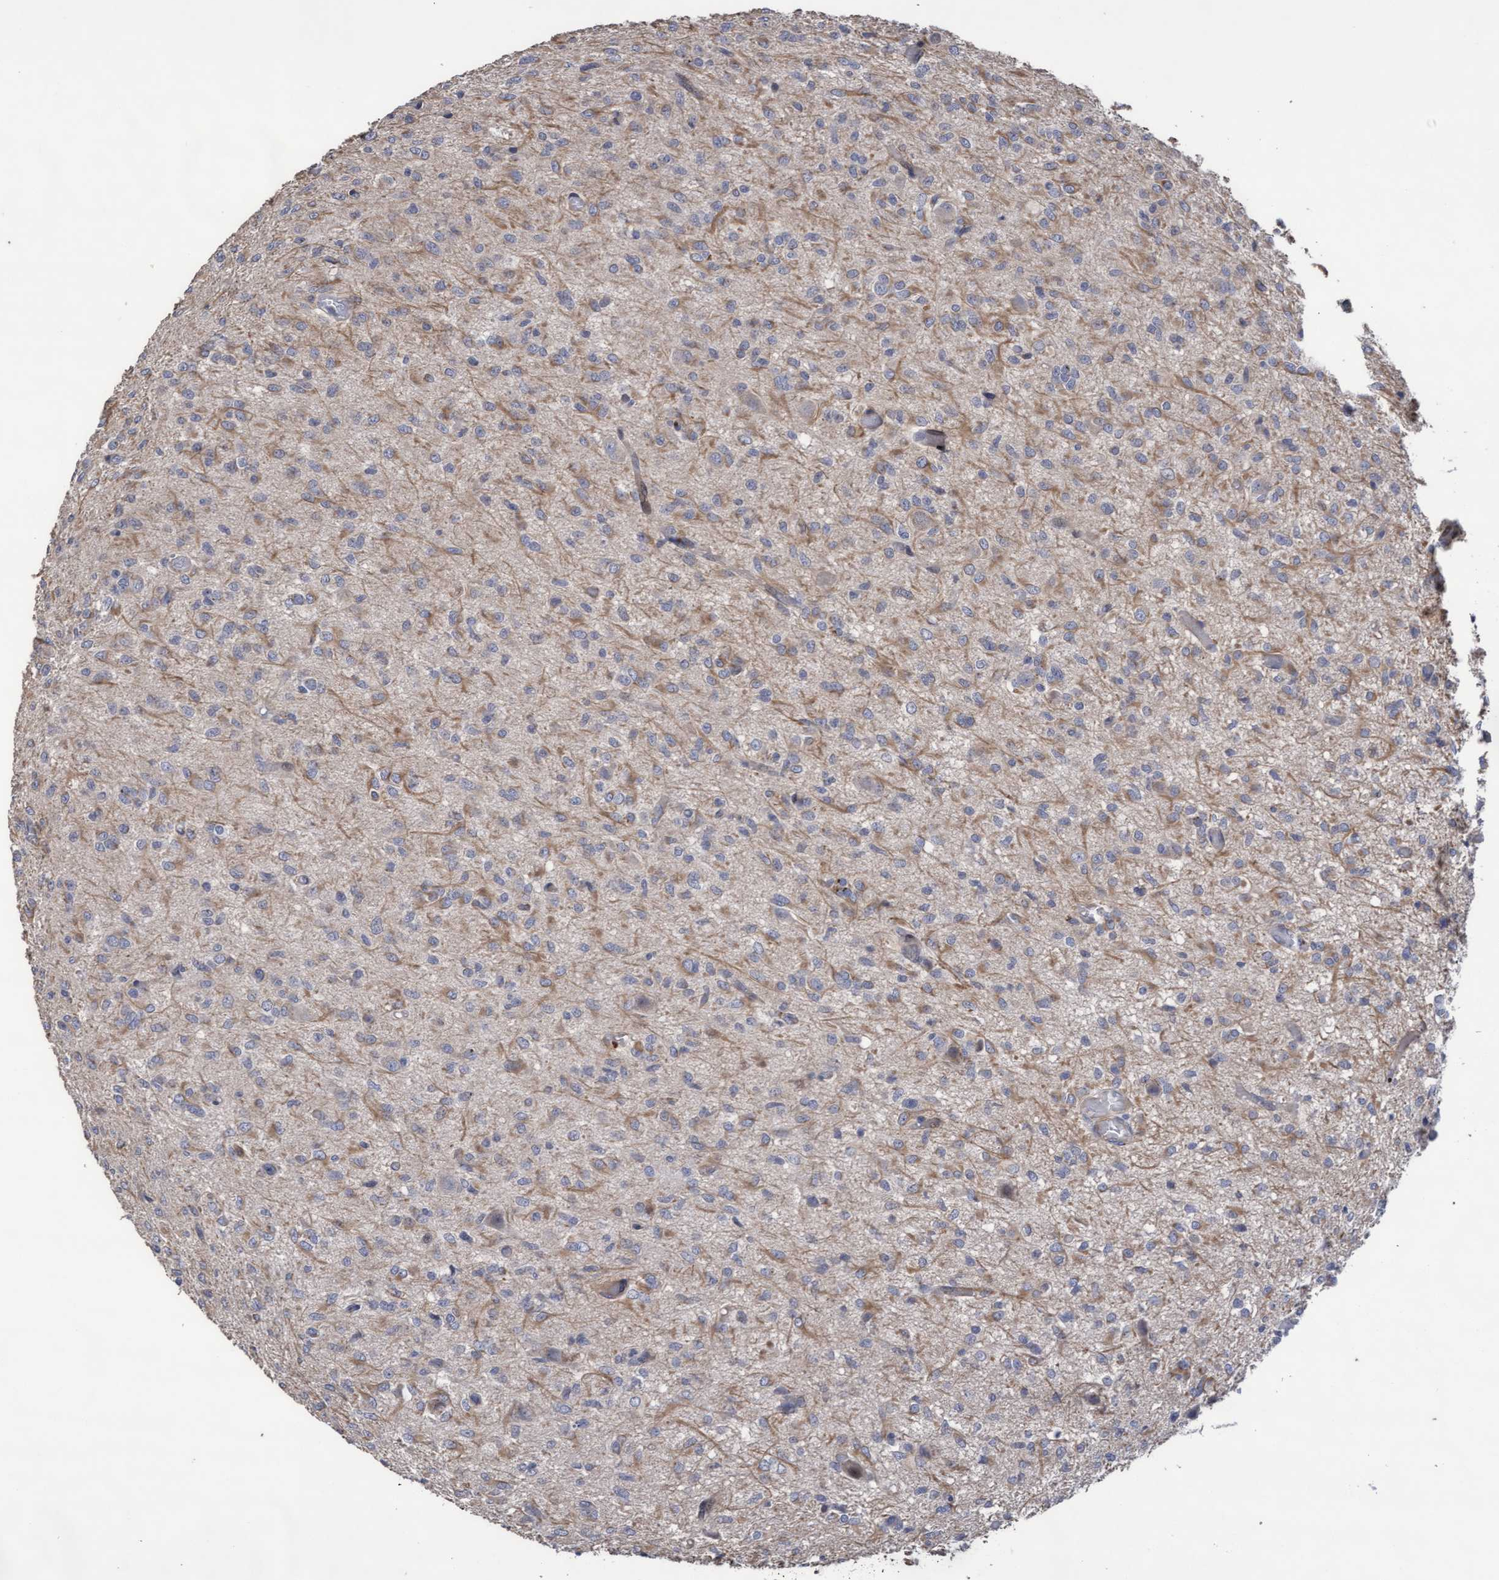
{"staining": {"intensity": "weak", "quantity": "25%-75%", "location": "cytoplasmic/membranous"}, "tissue": "glioma", "cell_type": "Tumor cells", "image_type": "cancer", "snomed": [{"axis": "morphology", "description": "Glioma, malignant, High grade"}, {"axis": "topography", "description": "Brain"}], "caption": "High-grade glioma (malignant) stained with DAB immunohistochemistry exhibits low levels of weak cytoplasmic/membranous expression in about 25%-75% of tumor cells.", "gene": "KRT24", "patient": {"sex": "female", "age": 59}}